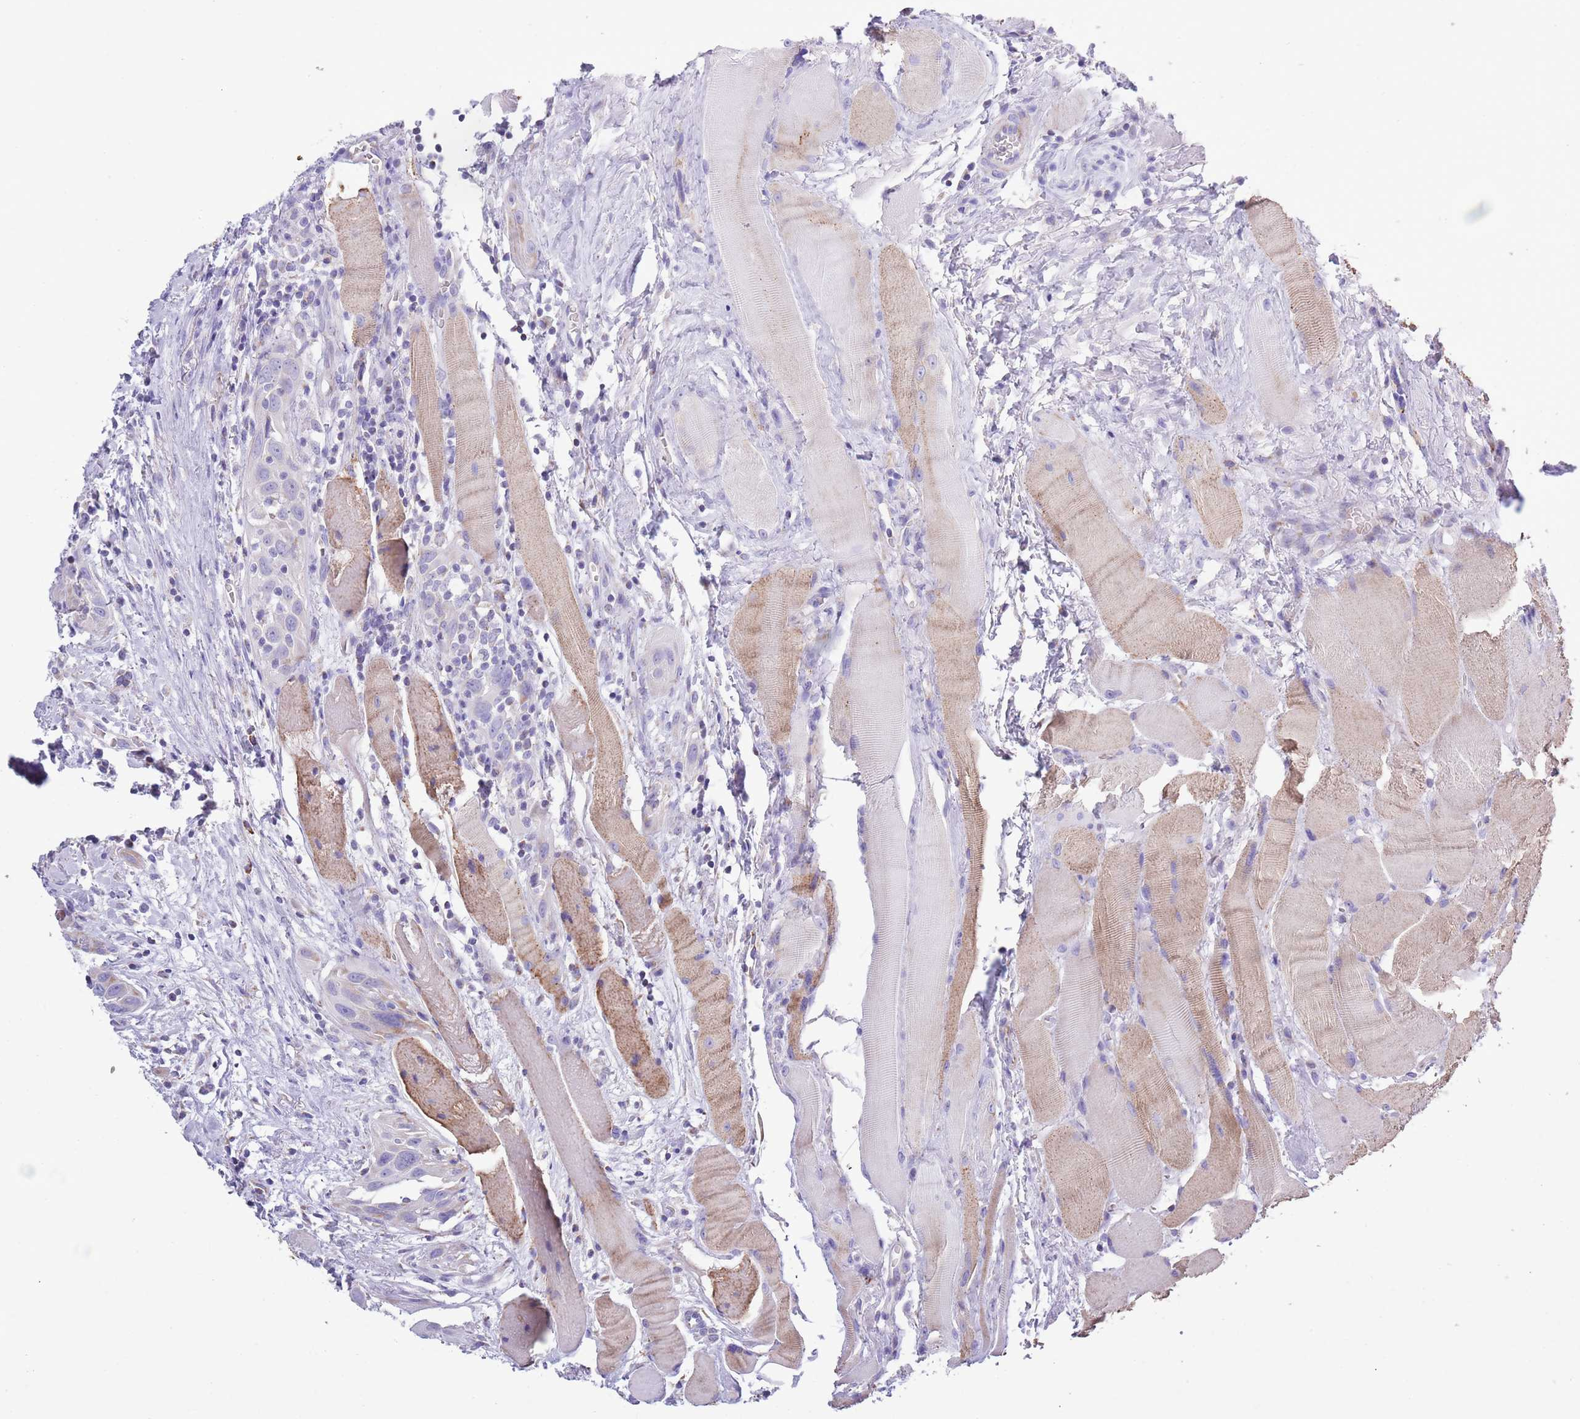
{"staining": {"intensity": "negative", "quantity": "none", "location": "none"}, "tissue": "head and neck cancer", "cell_type": "Tumor cells", "image_type": "cancer", "snomed": [{"axis": "morphology", "description": "Squamous cell carcinoma, NOS"}, {"axis": "topography", "description": "Oral tissue"}, {"axis": "topography", "description": "Head-Neck"}], "caption": "This is an immunohistochemistry histopathology image of head and neck cancer. There is no expression in tumor cells.", "gene": "MOCOS", "patient": {"sex": "female", "age": 50}}